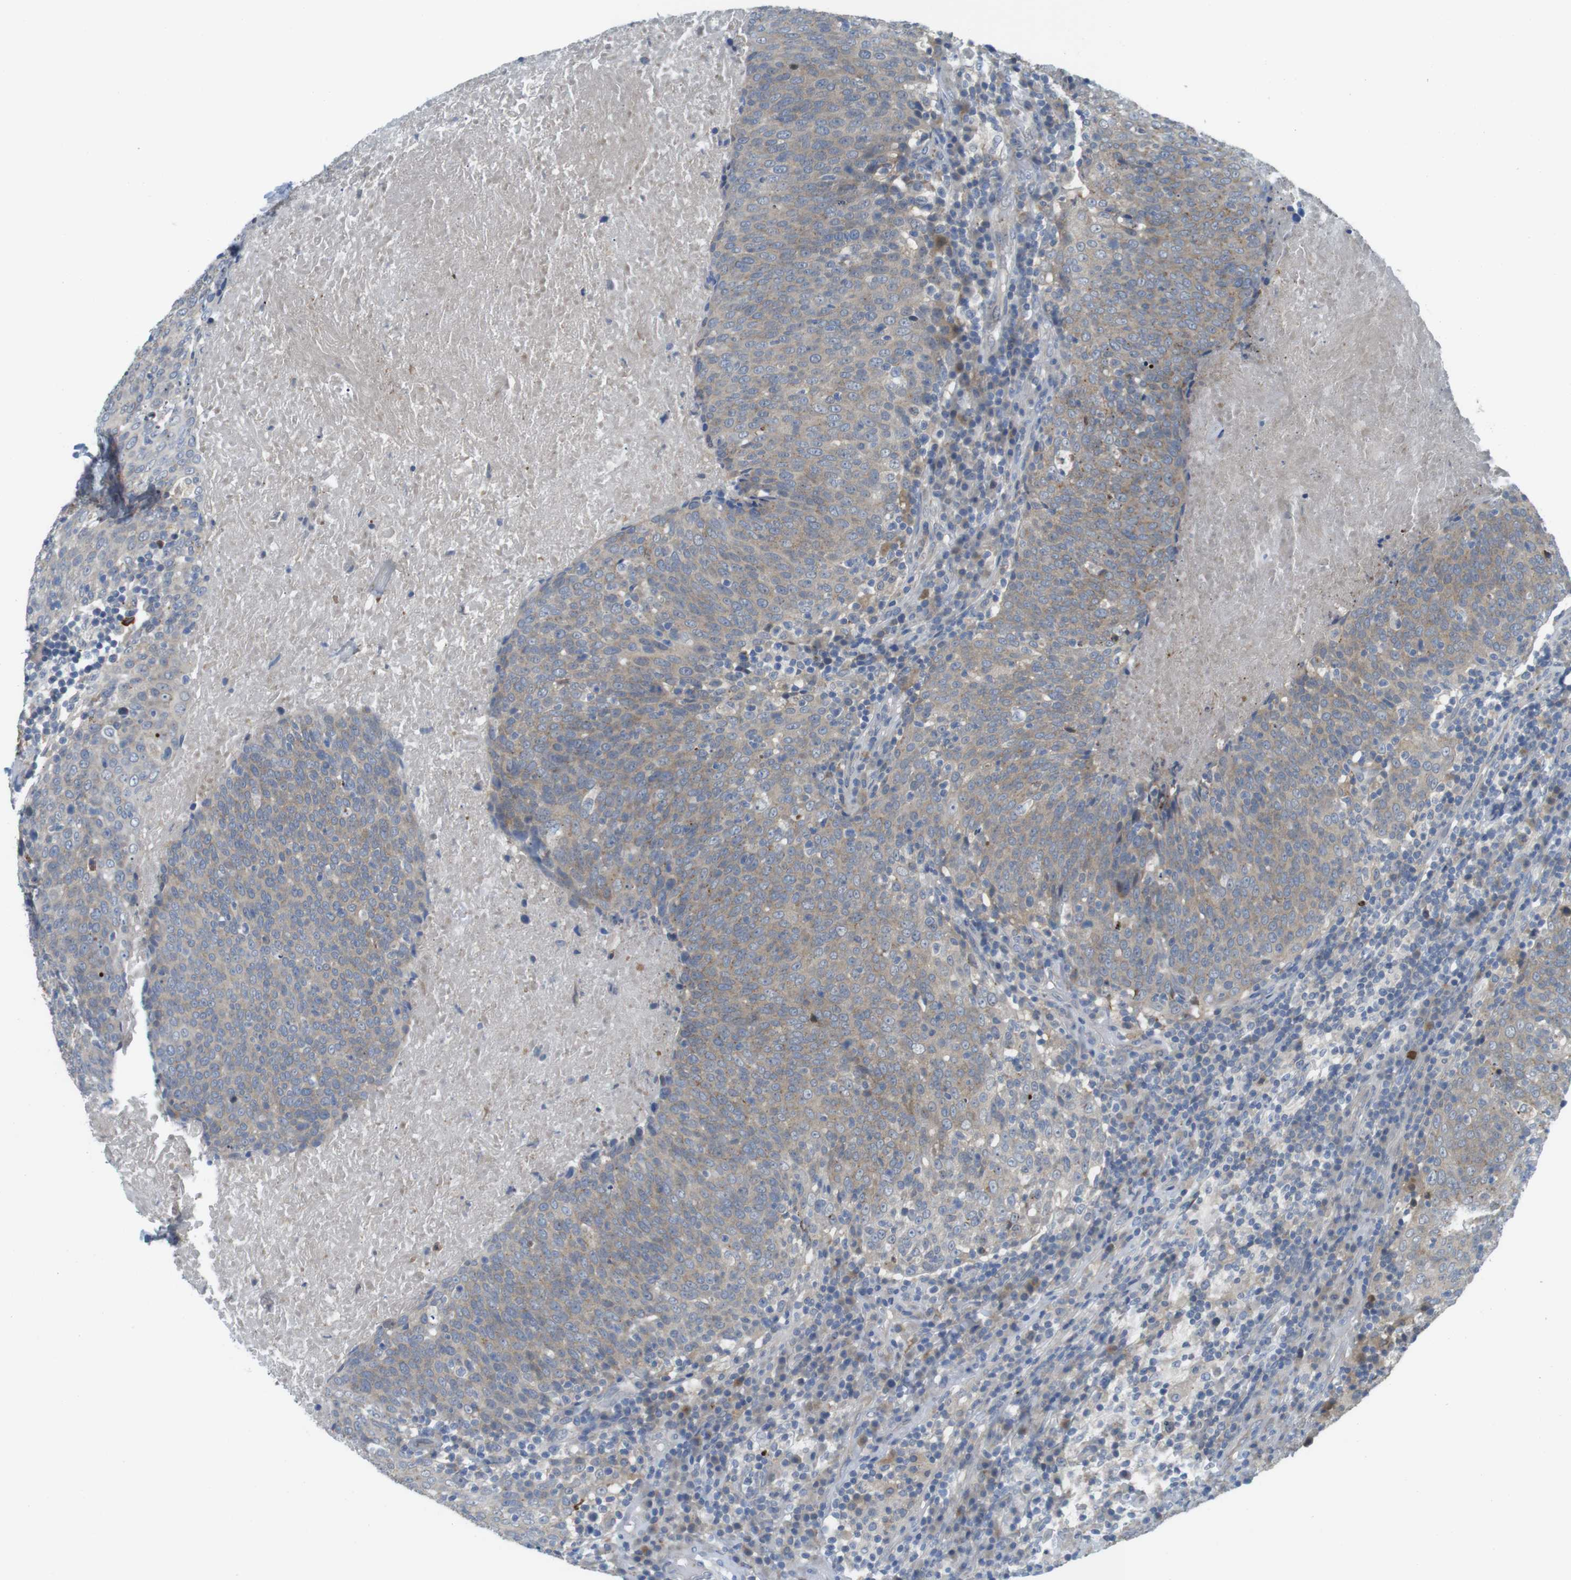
{"staining": {"intensity": "weak", "quantity": ">75%", "location": "cytoplasmic/membranous"}, "tissue": "head and neck cancer", "cell_type": "Tumor cells", "image_type": "cancer", "snomed": [{"axis": "morphology", "description": "Squamous cell carcinoma, NOS"}, {"axis": "morphology", "description": "Squamous cell carcinoma, metastatic, NOS"}, {"axis": "topography", "description": "Lymph node"}, {"axis": "topography", "description": "Head-Neck"}], "caption": "This is an image of immunohistochemistry staining of head and neck metastatic squamous cell carcinoma, which shows weak positivity in the cytoplasmic/membranous of tumor cells.", "gene": "CASP2", "patient": {"sex": "male", "age": 62}}